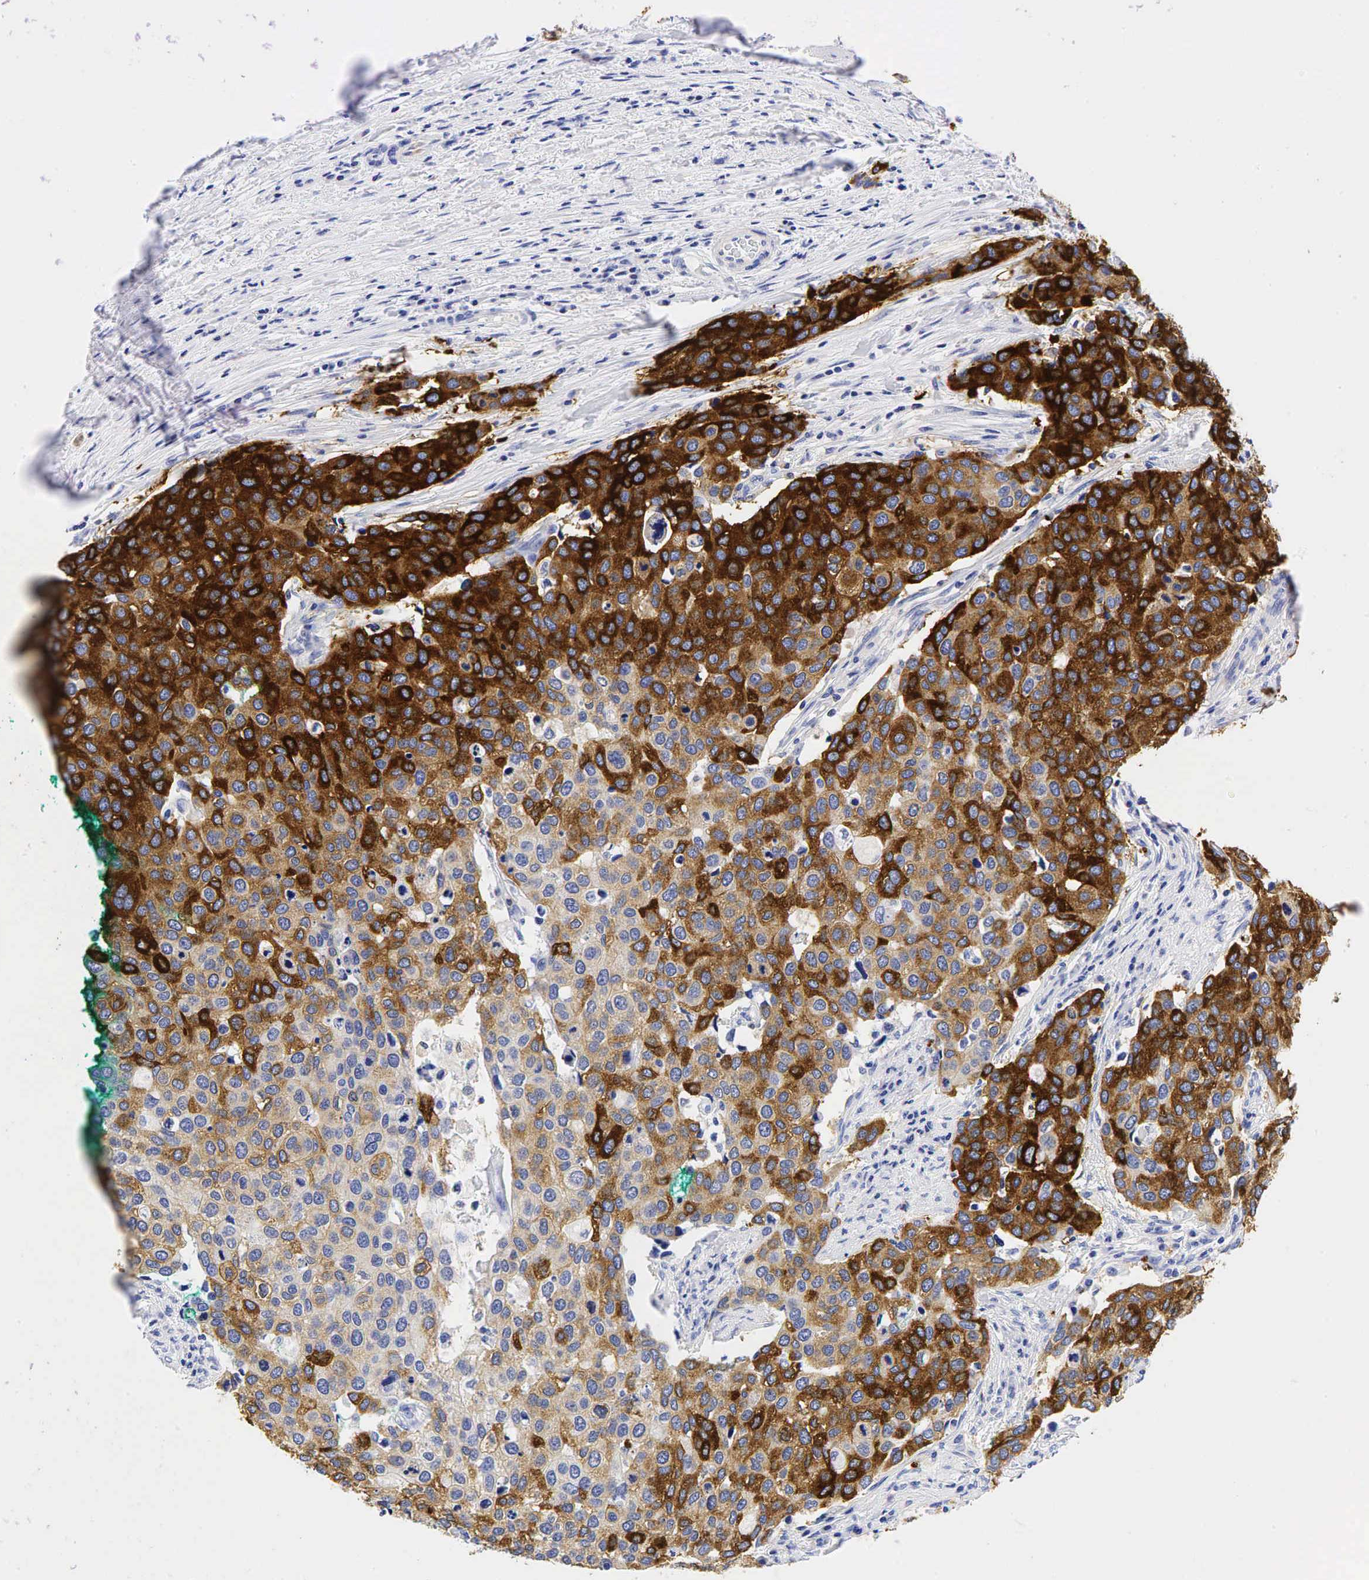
{"staining": {"intensity": "strong", "quantity": ">75%", "location": "cytoplasmic/membranous"}, "tissue": "cervical cancer", "cell_type": "Tumor cells", "image_type": "cancer", "snomed": [{"axis": "morphology", "description": "Squamous cell carcinoma, NOS"}, {"axis": "topography", "description": "Cervix"}], "caption": "High-magnification brightfield microscopy of cervical cancer (squamous cell carcinoma) stained with DAB (brown) and counterstained with hematoxylin (blue). tumor cells exhibit strong cytoplasmic/membranous positivity is seen in approximately>75% of cells.", "gene": "TNFRSF8", "patient": {"sex": "female", "age": 54}}